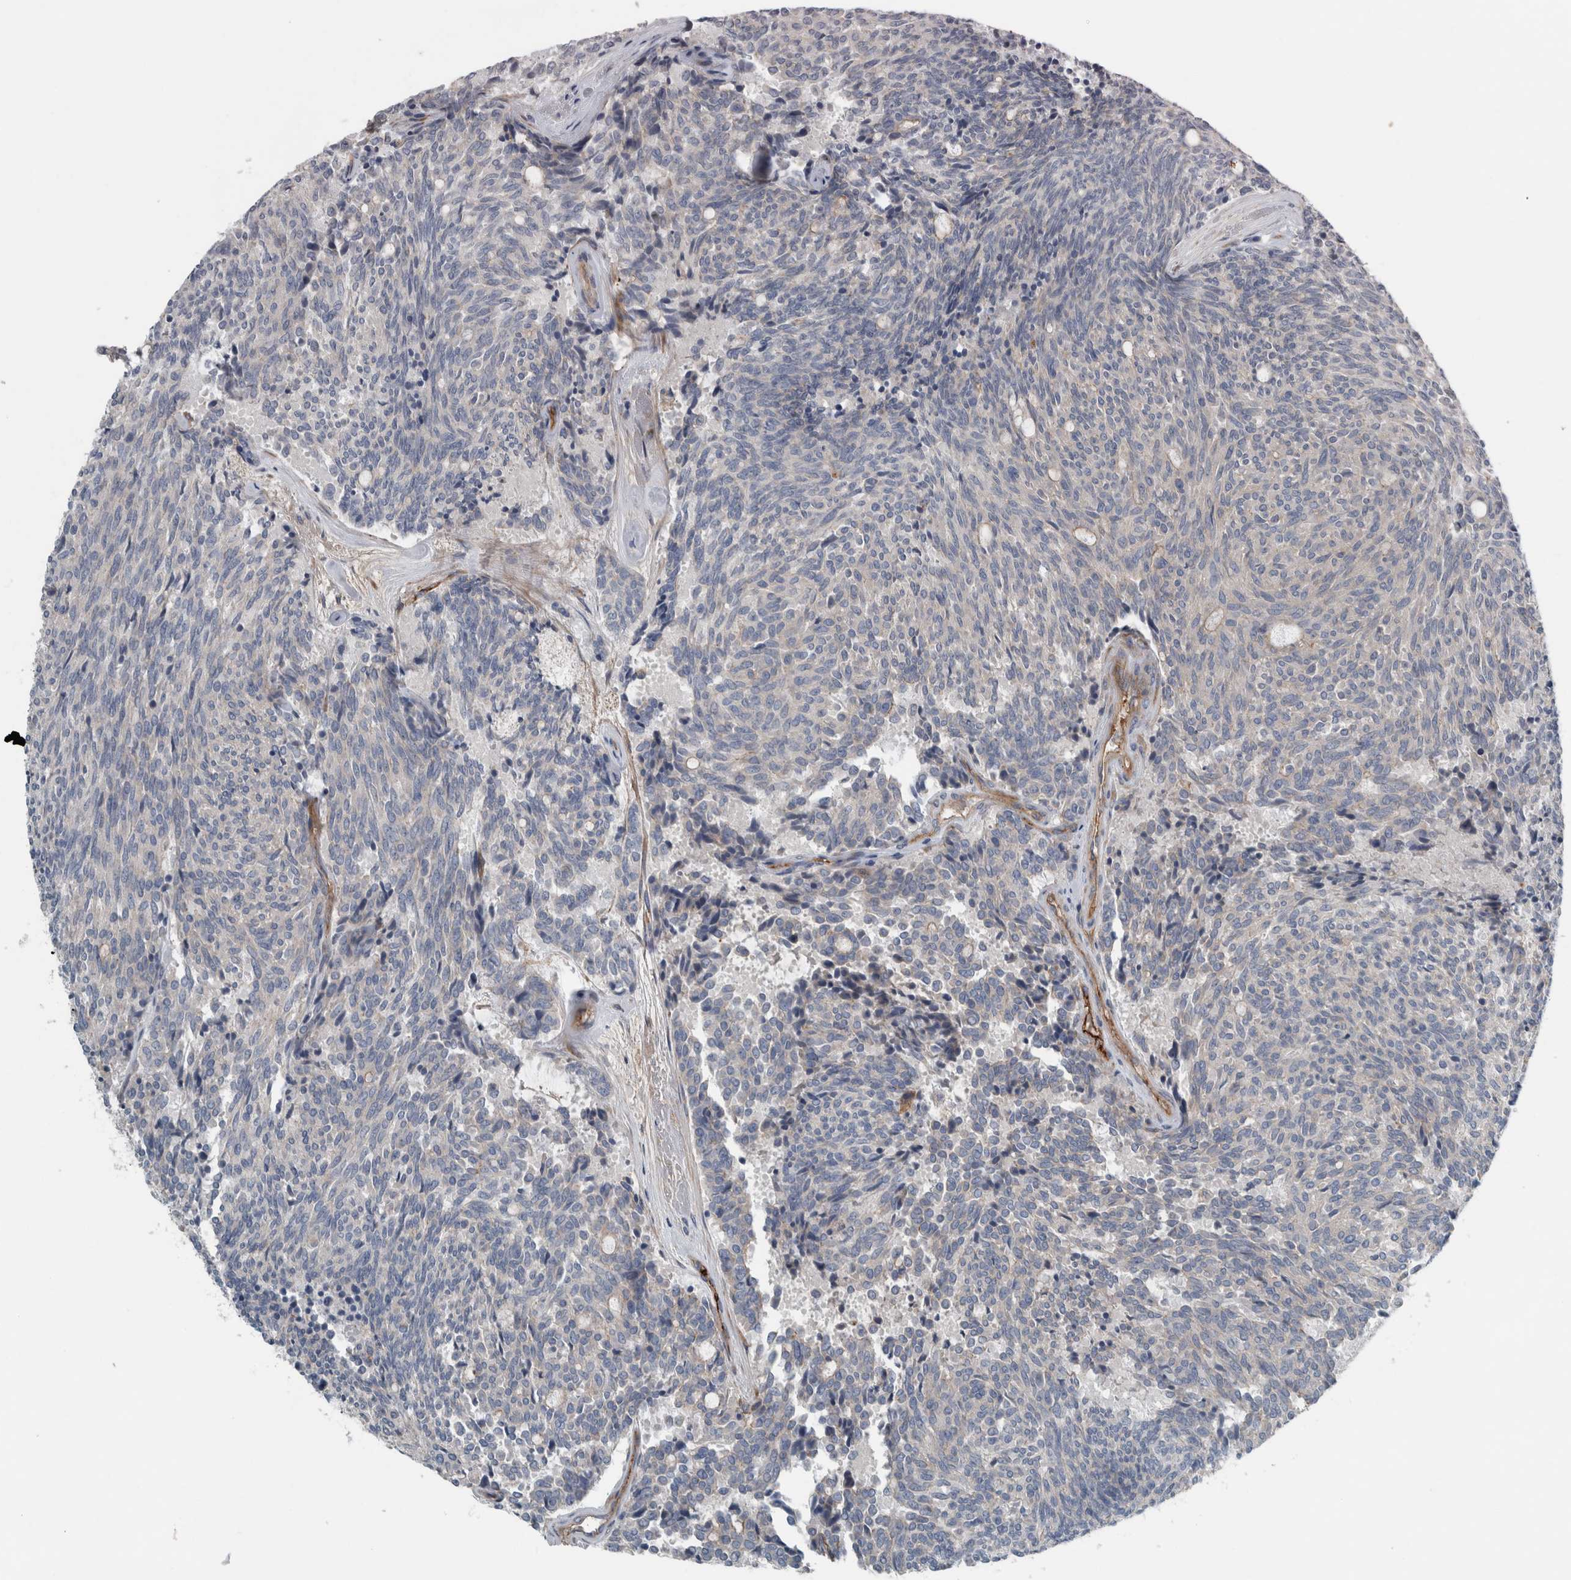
{"staining": {"intensity": "negative", "quantity": "none", "location": "none"}, "tissue": "carcinoid", "cell_type": "Tumor cells", "image_type": "cancer", "snomed": [{"axis": "morphology", "description": "Carcinoid, malignant, NOS"}, {"axis": "topography", "description": "Pancreas"}], "caption": "This is an immunohistochemistry image of human carcinoid. There is no staining in tumor cells.", "gene": "GLT8D2", "patient": {"sex": "female", "age": 54}}